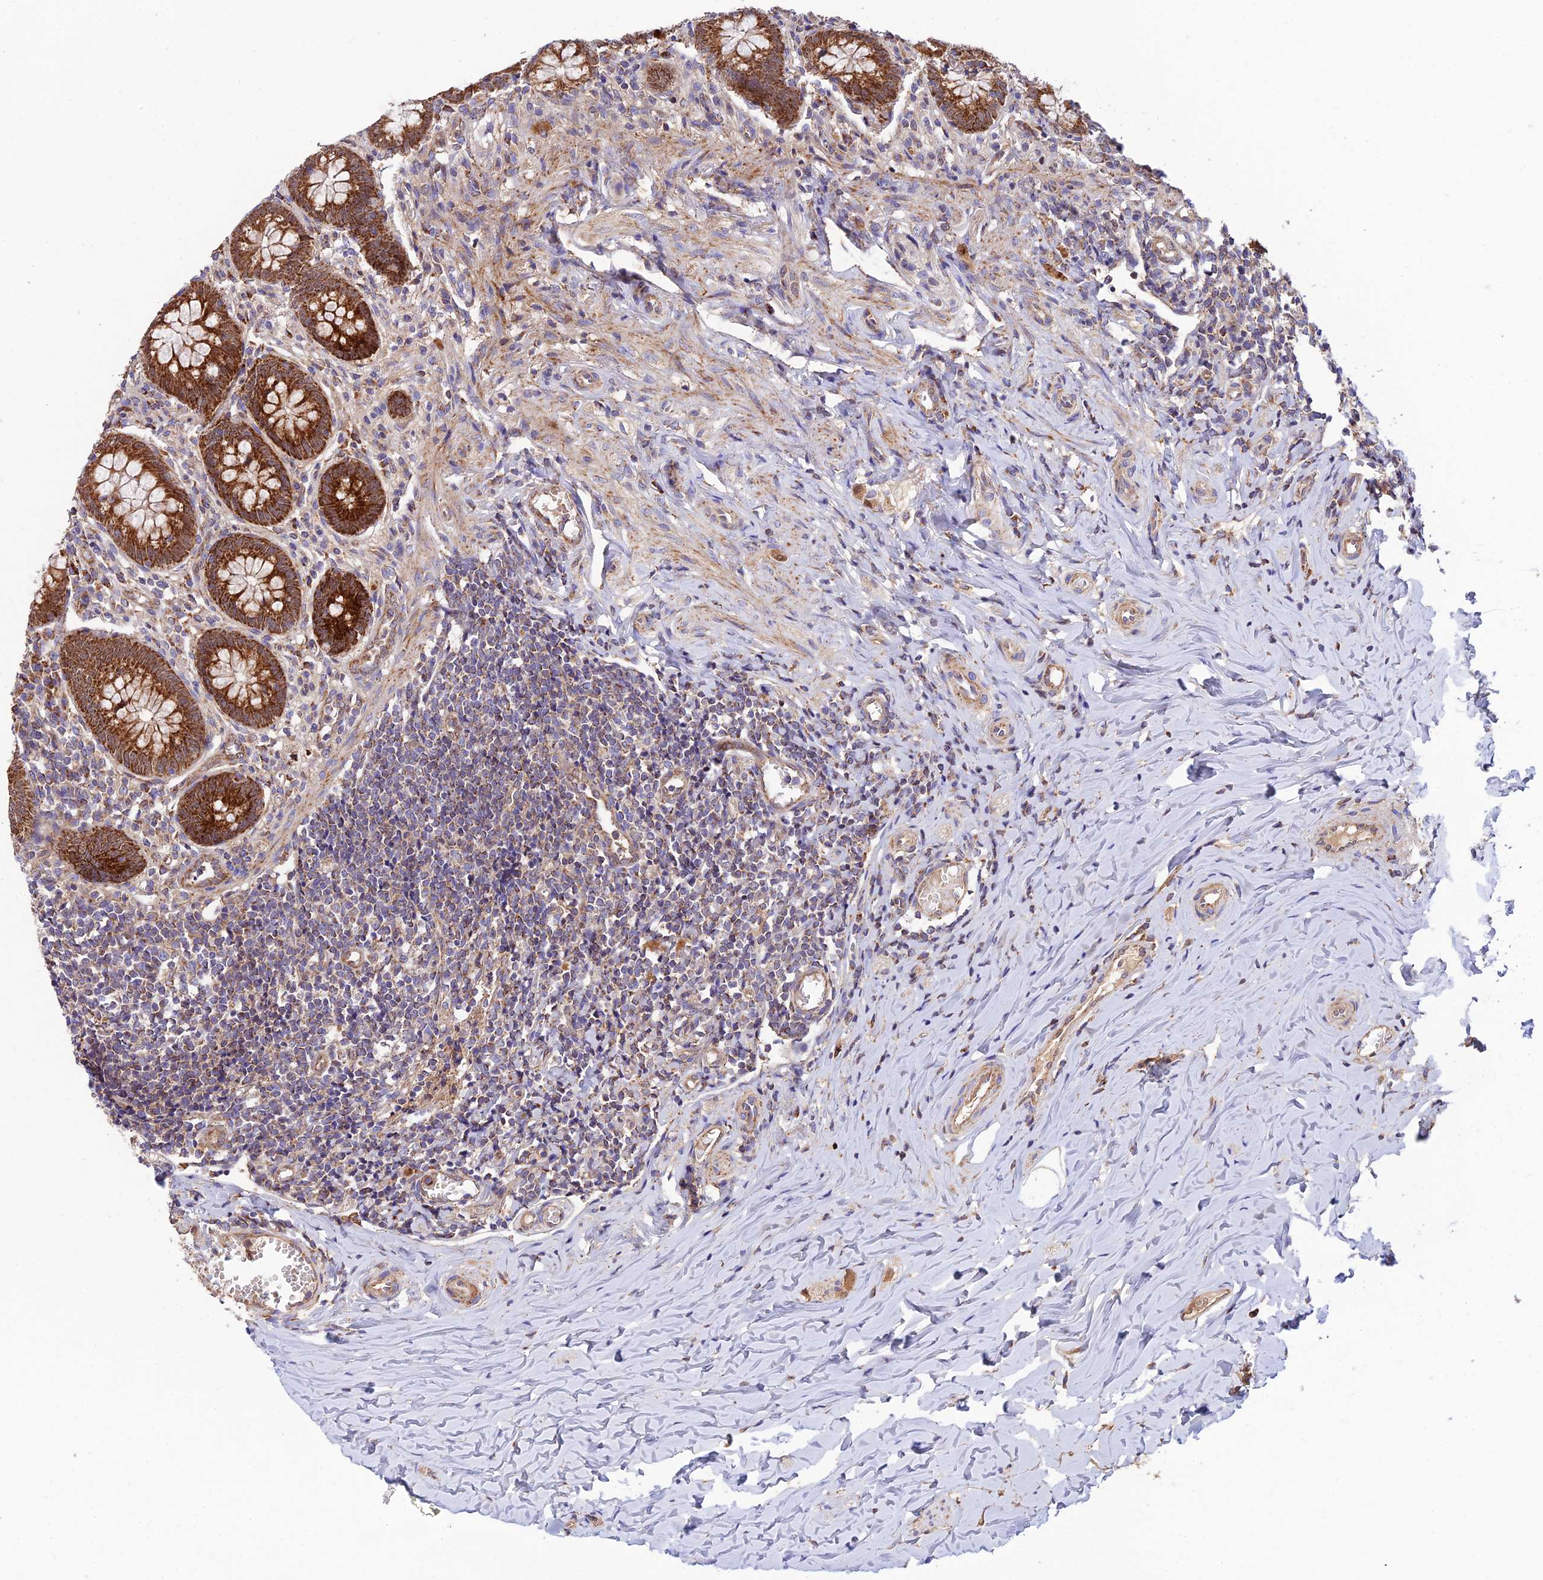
{"staining": {"intensity": "strong", "quantity": ">75%", "location": "cytoplasmic/membranous"}, "tissue": "appendix", "cell_type": "Glandular cells", "image_type": "normal", "snomed": [{"axis": "morphology", "description": "Normal tissue, NOS"}, {"axis": "topography", "description": "Appendix"}], "caption": "This image exhibits benign appendix stained with immunohistochemistry (IHC) to label a protein in brown. The cytoplasmic/membranous of glandular cells show strong positivity for the protein. Nuclei are counter-stained blue.", "gene": "PODNL1", "patient": {"sex": "female", "age": 33}}